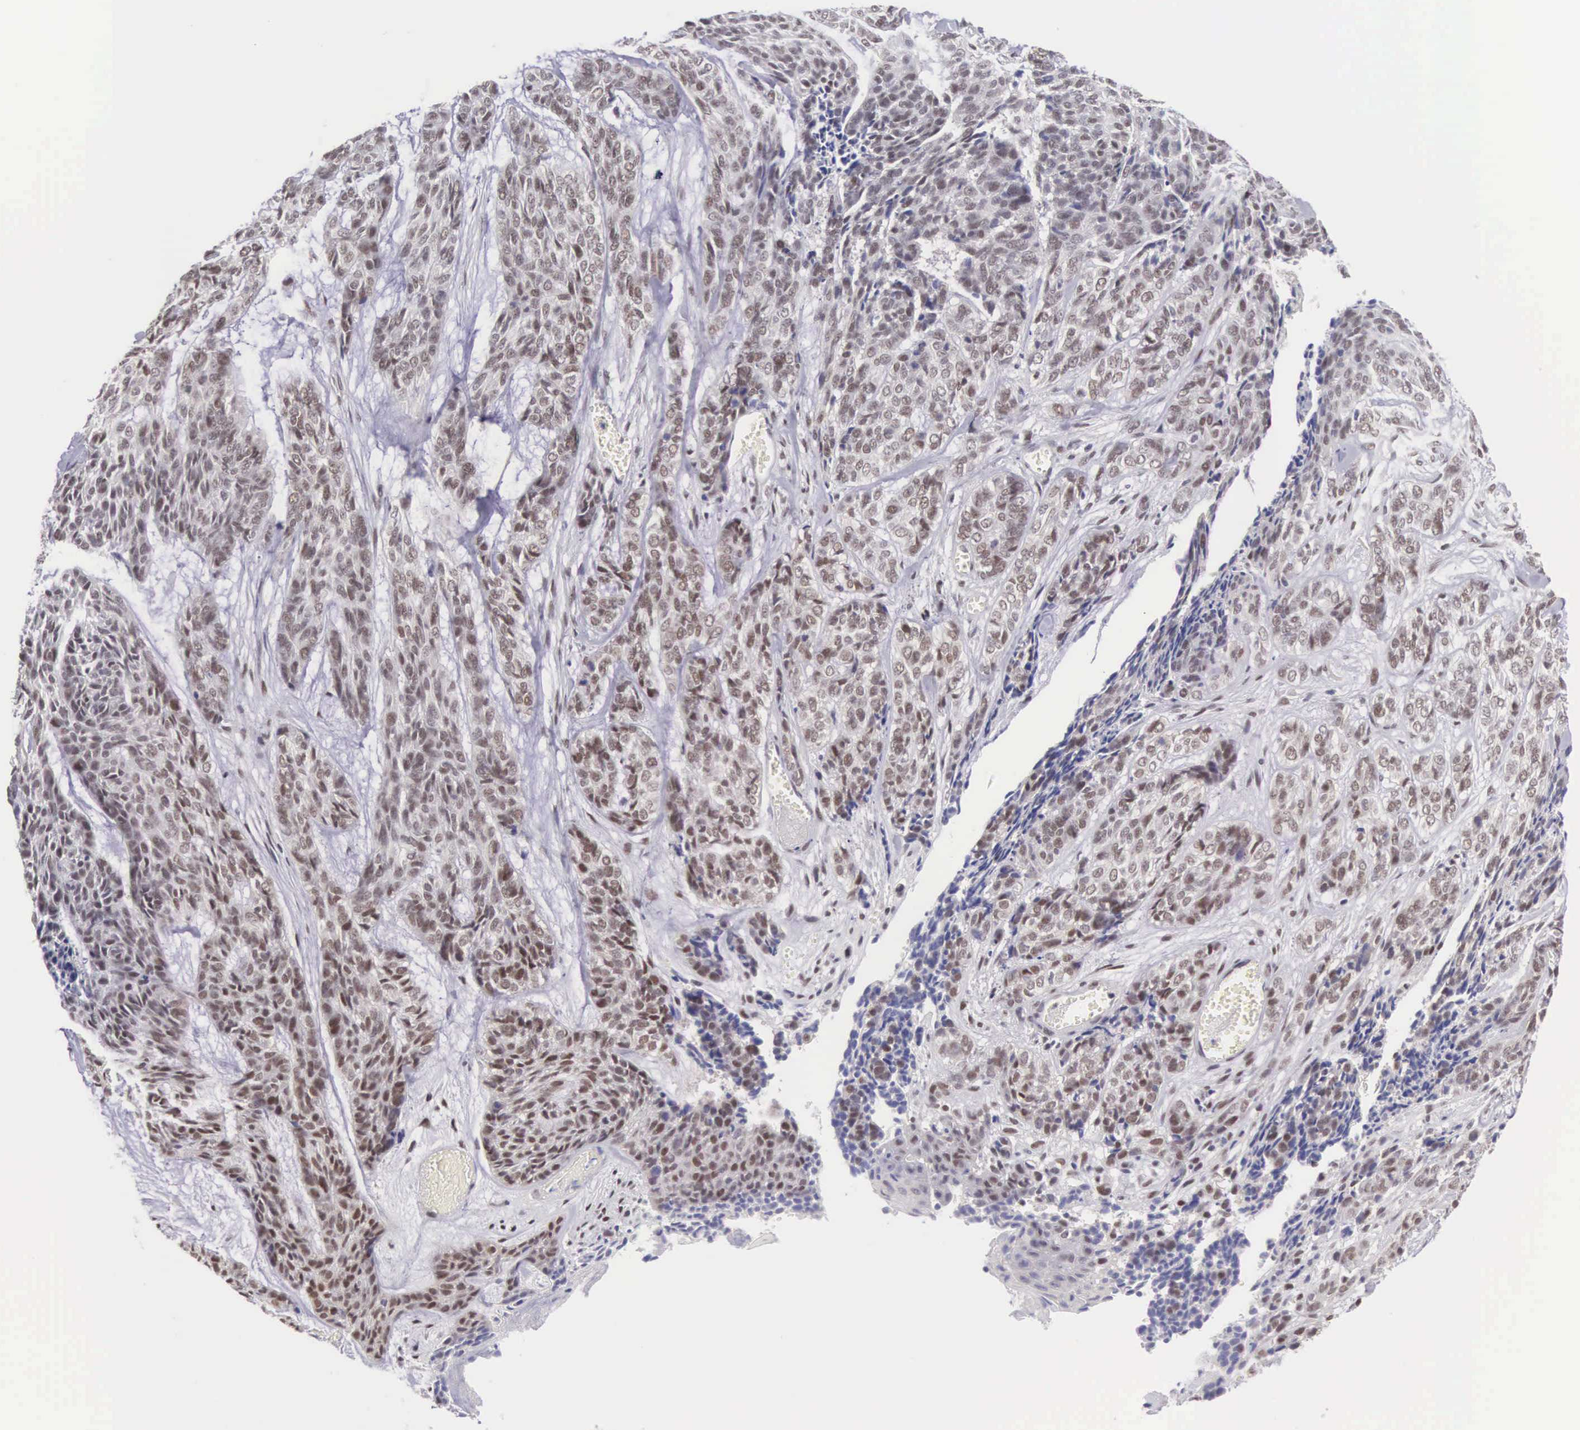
{"staining": {"intensity": "moderate", "quantity": "25%-75%", "location": "nuclear"}, "tissue": "skin cancer", "cell_type": "Tumor cells", "image_type": "cancer", "snomed": [{"axis": "morphology", "description": "Normal tissue, NOS"}, {"axis": "morphology", "description": "Basal cell carcinoma"}, {"axis": "topography", "description": "Skin"}], "caption": "Immunohistochemistry micrograph of skin cancer stained for a protein (brown), which shows medium levels of moderate nuclear staining in about 25%-75% of tumor cells.", "gene": "CCDC117", "patient": {"sex": "female", "age": 65}}